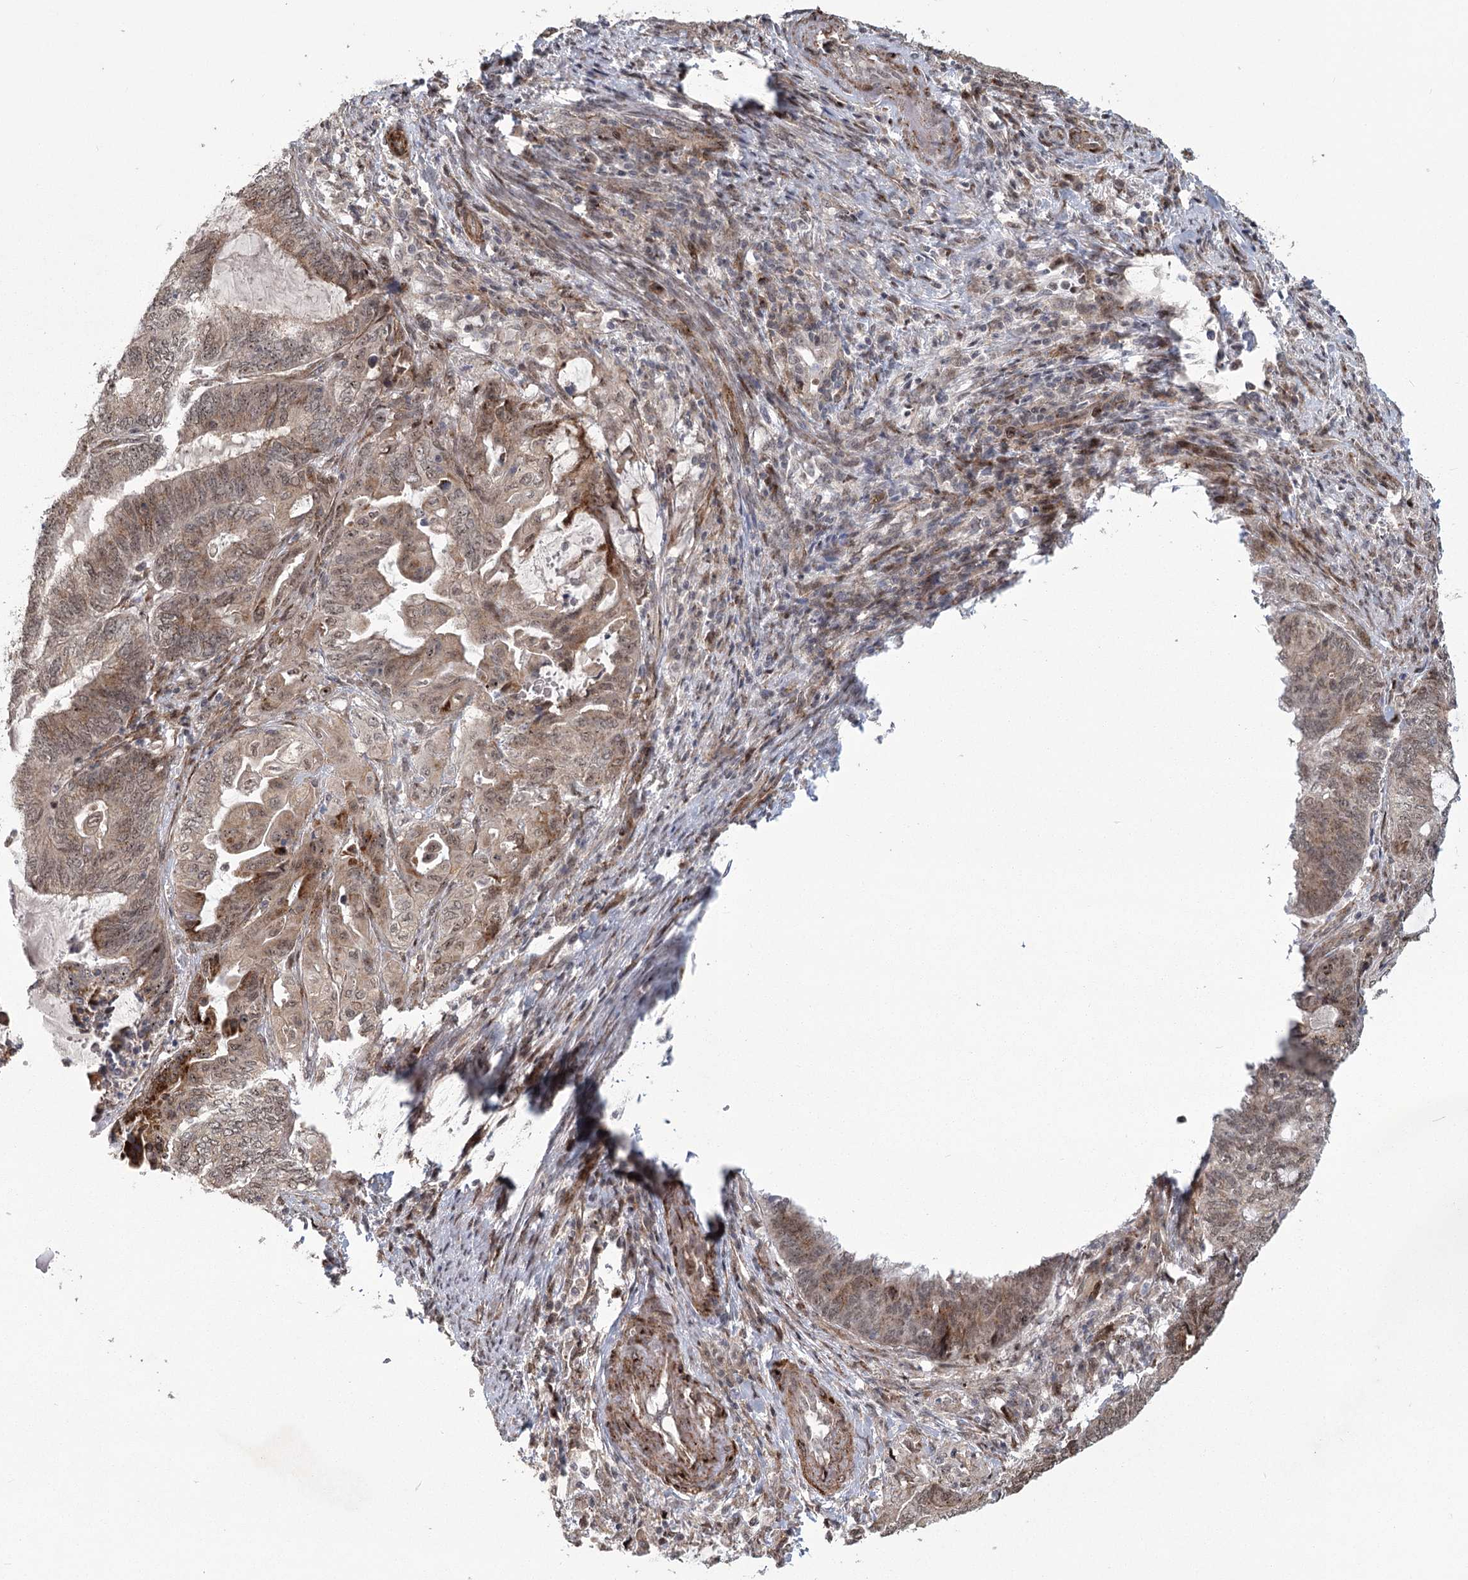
{"staining": {"intensity": "moderate", "quantity": "25%-75%", "location": "cytoplasmic/membranous,nuclear"}, "tissue": "endometrial cancer", "cell_type": "Tumor cells", "image_type": "cancer", "snomed": [{"axis": "morphology", "description": "Adenocarcinoma, NOS"}, {"axis": "topography", "description": "Uterus"}, {"axis": "topography", "description": "Endometrium"}], "caption": "Protein staining demonstrates moderate cytoplasmic/membranous and nuclear positivity in about 25%-75% of tumor cells in endometrial adenocarcinoma. The protein is stained brown, and the nuclei are stained in blue (DAB IHC with brightfield microscopy, high magnification).", "gene": "PARM1", "patient": {"sex": "female", "age": 70}}